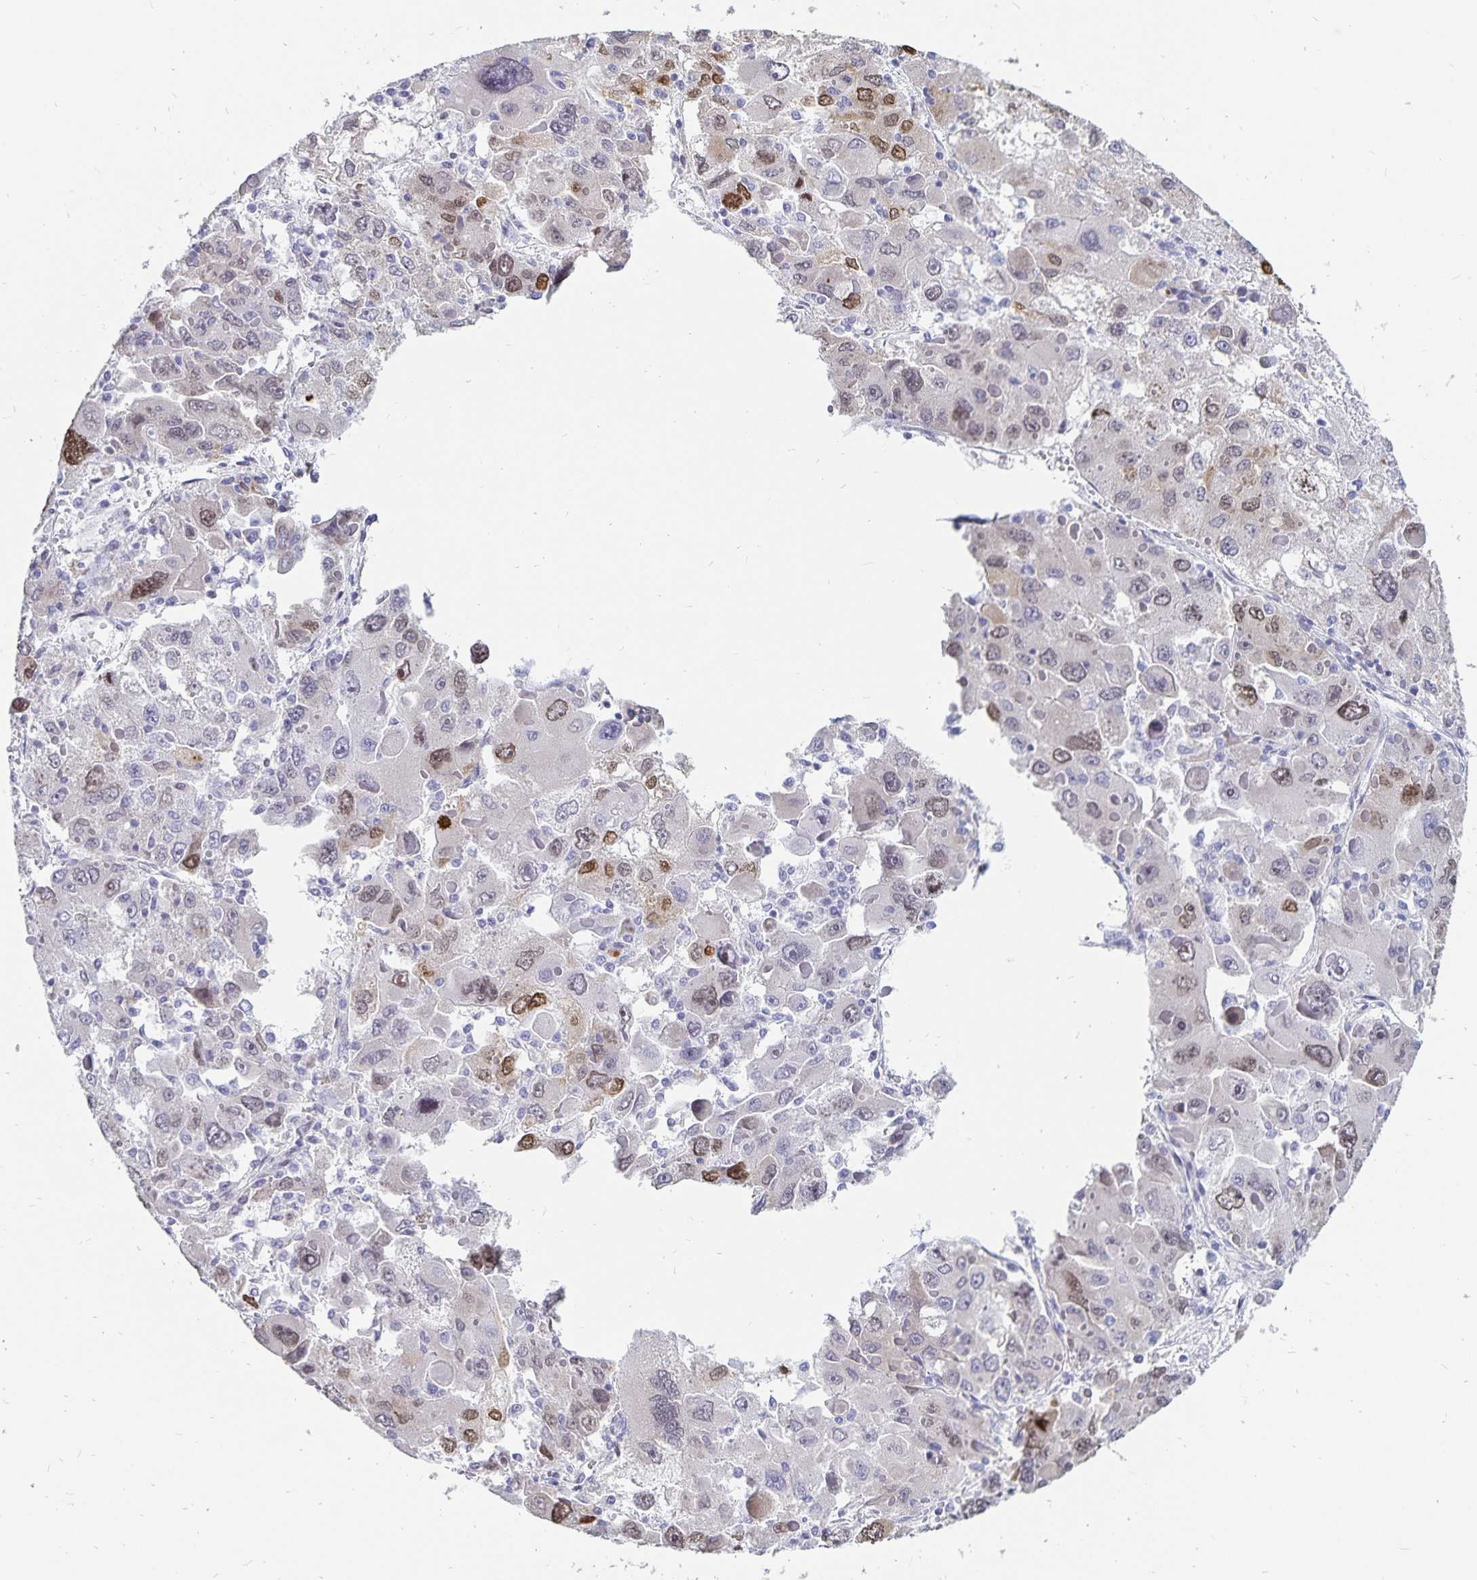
{"staining": {"intensity": "moderate", "quantity": "25%-75%", "location": "nuclear"}, "tissue": "liver cancer", "cell_type": "Tumor cells", "image_type": "cancer", "snomed": [{"axis": "morphology", "description": "Carcinoma, Hepatocellular, NOS"}, {"axis": "topography", "description": "Liver"}], "caption": "Immunohistochemical staining of human liver cancer demonstrates moderate nuclear protein staining in about 25%-75% of tumor cells.", "gene": "HMGB3", "patient": {"sex": "female", "age": 41}}